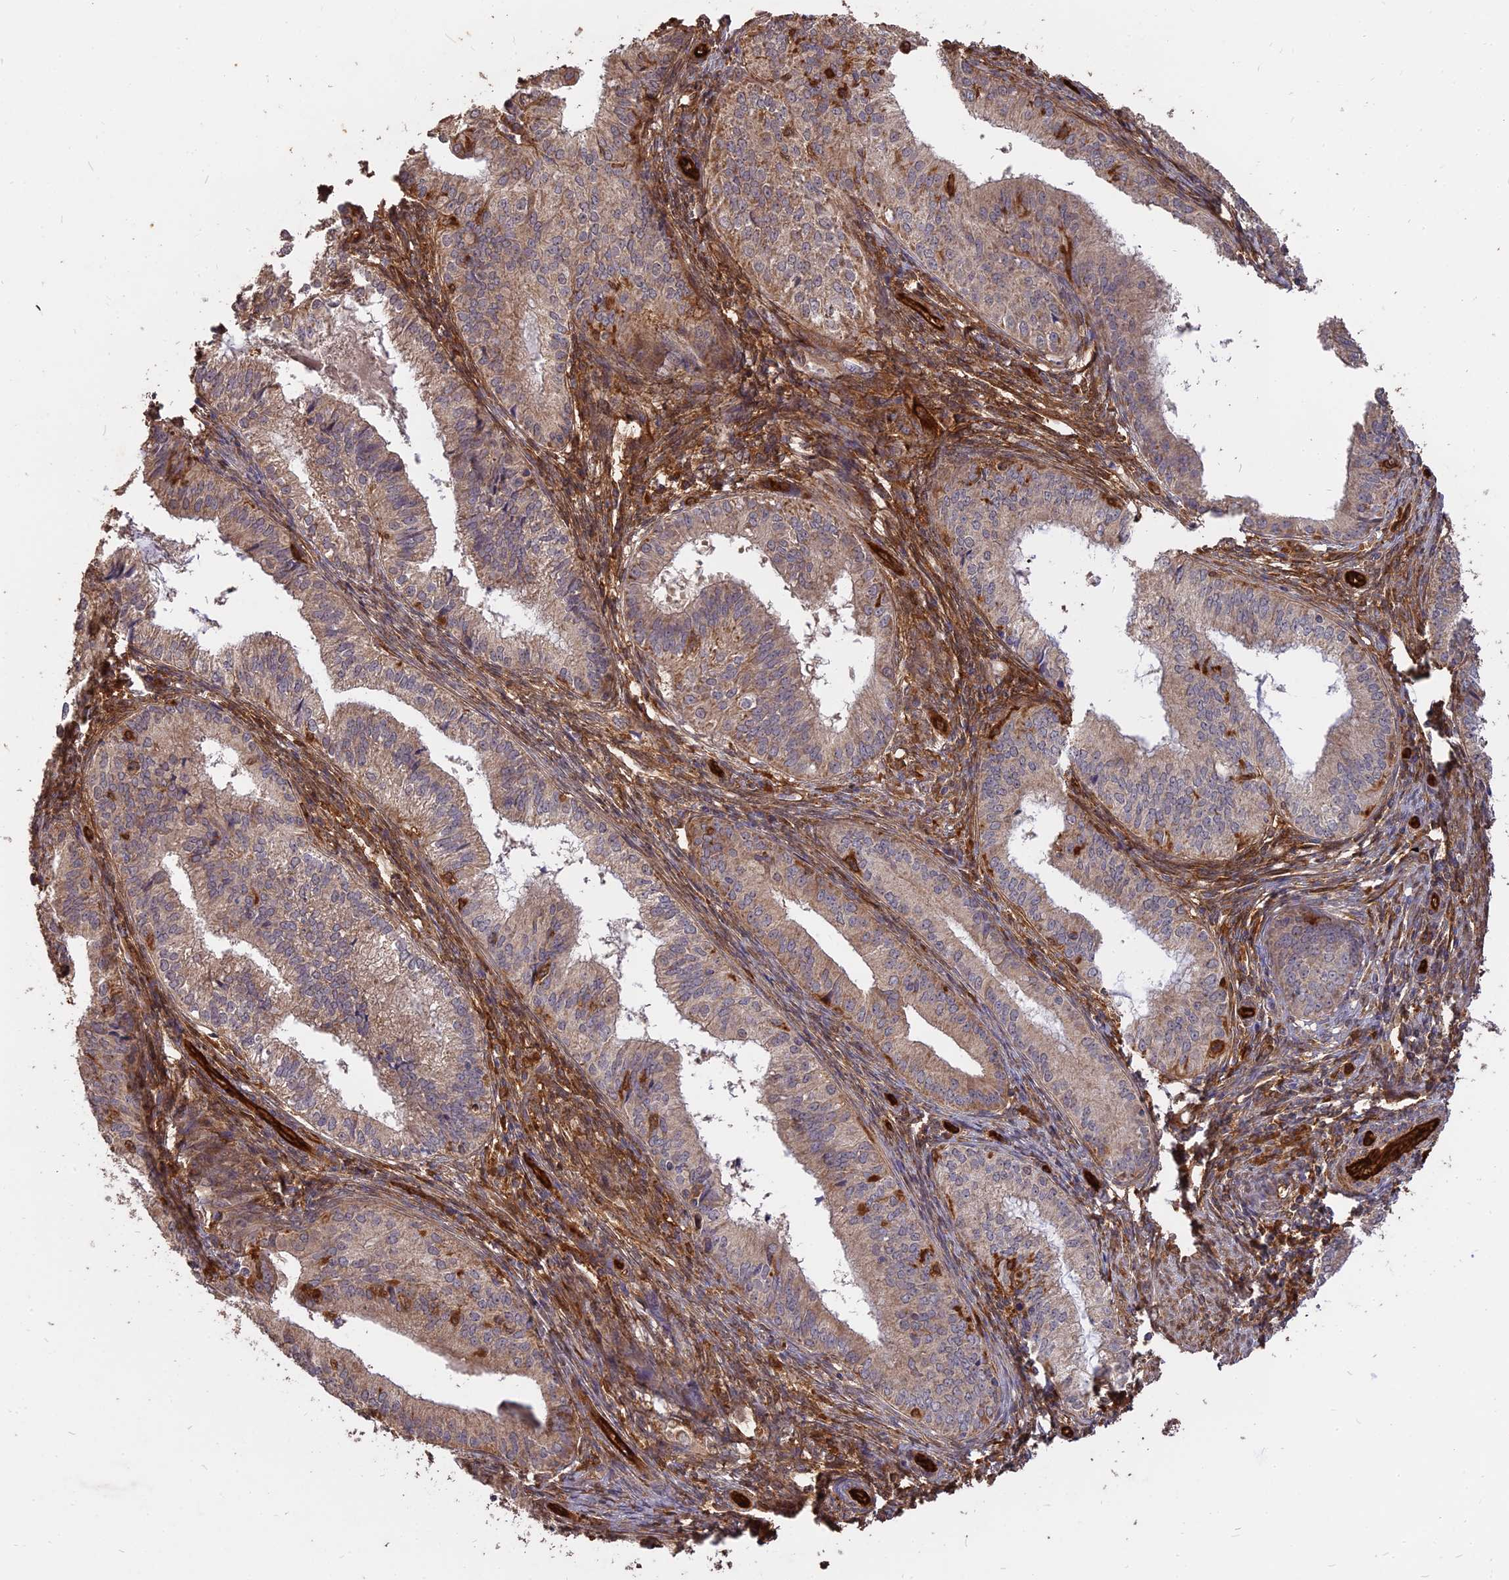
{"staining": {"intensity": "weak", "quantity": "25%-75%", "location": "cytoplasmic/membranous"}, "tissue": "endometrial cancer", "cell_type": "Tumor cells", "image_type": "cancer", "snomed": [{"axis": "morphology", "description": "Adenocarcinoma, NOS"}, {"axis": "topography", "description": "Endometrium"}], "caption": "Tumor cells show low levels of weak cytoplasmic/membranous expression in approximately 25%-75% of cells in adenocarcinoma (endometrial). (IHC, brightfield microscopy, high magnification).", "gene": "SAC3D1", "patient": {"sex": "female", "age": 50}}